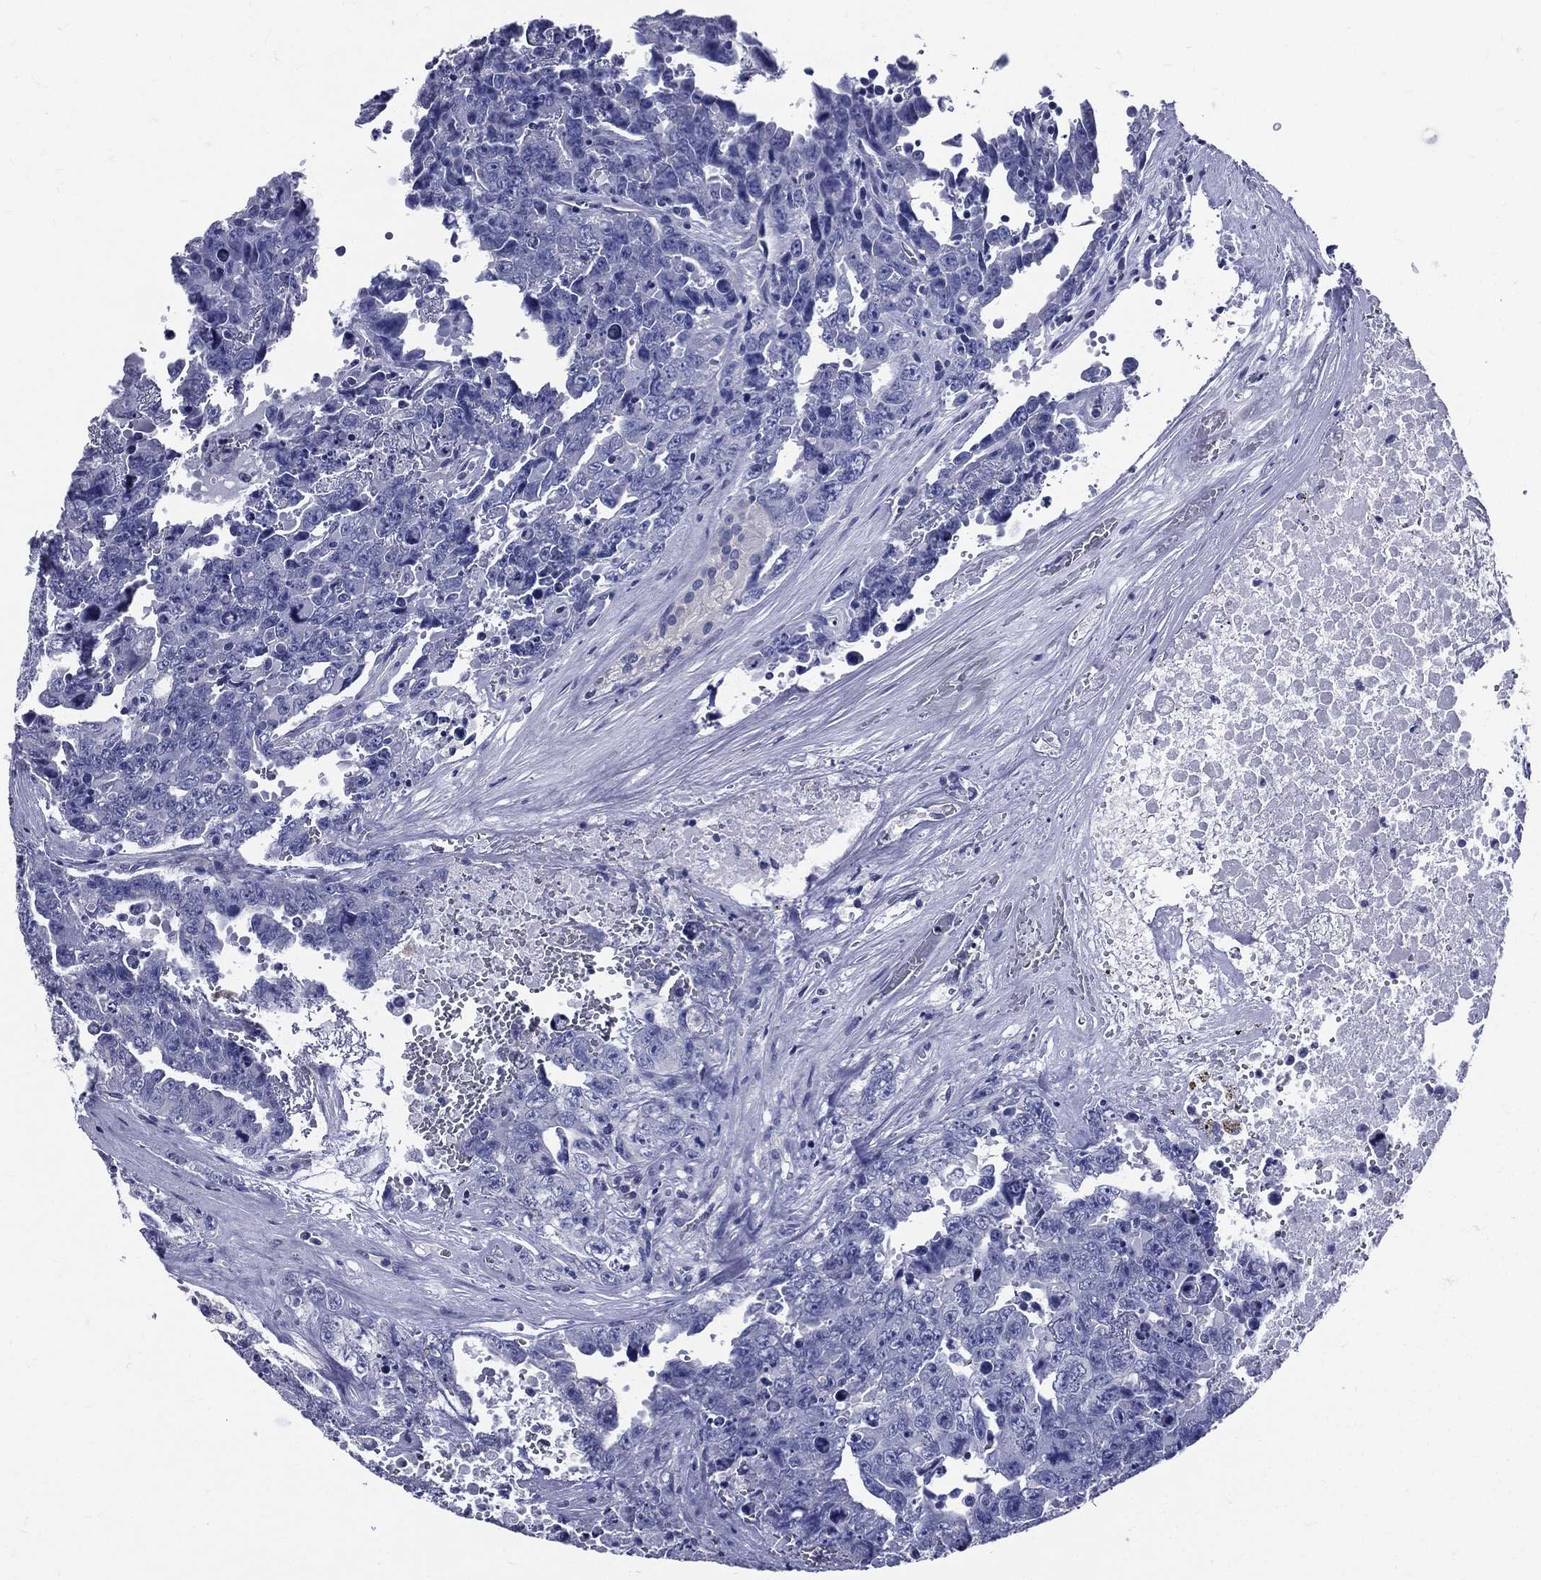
{"staining": {"intensity": "negative", "quantity": "none", "location": "none"}, "tissue": "testis cancer", "cell_type": "Tumor cells", "image_type": "cancer", "snomed": [{"axis": "morphology", "description": "Carcinoma, Embryonal, NOS"}, {"axis": "topography", "description": "Testis"}], "caption": "Image shows no protein positivity in tumor cells of embryonal carcinoma (testis) tissue.", "gene": "DPYS", "patient": {"sex": "male", "age": 24}}